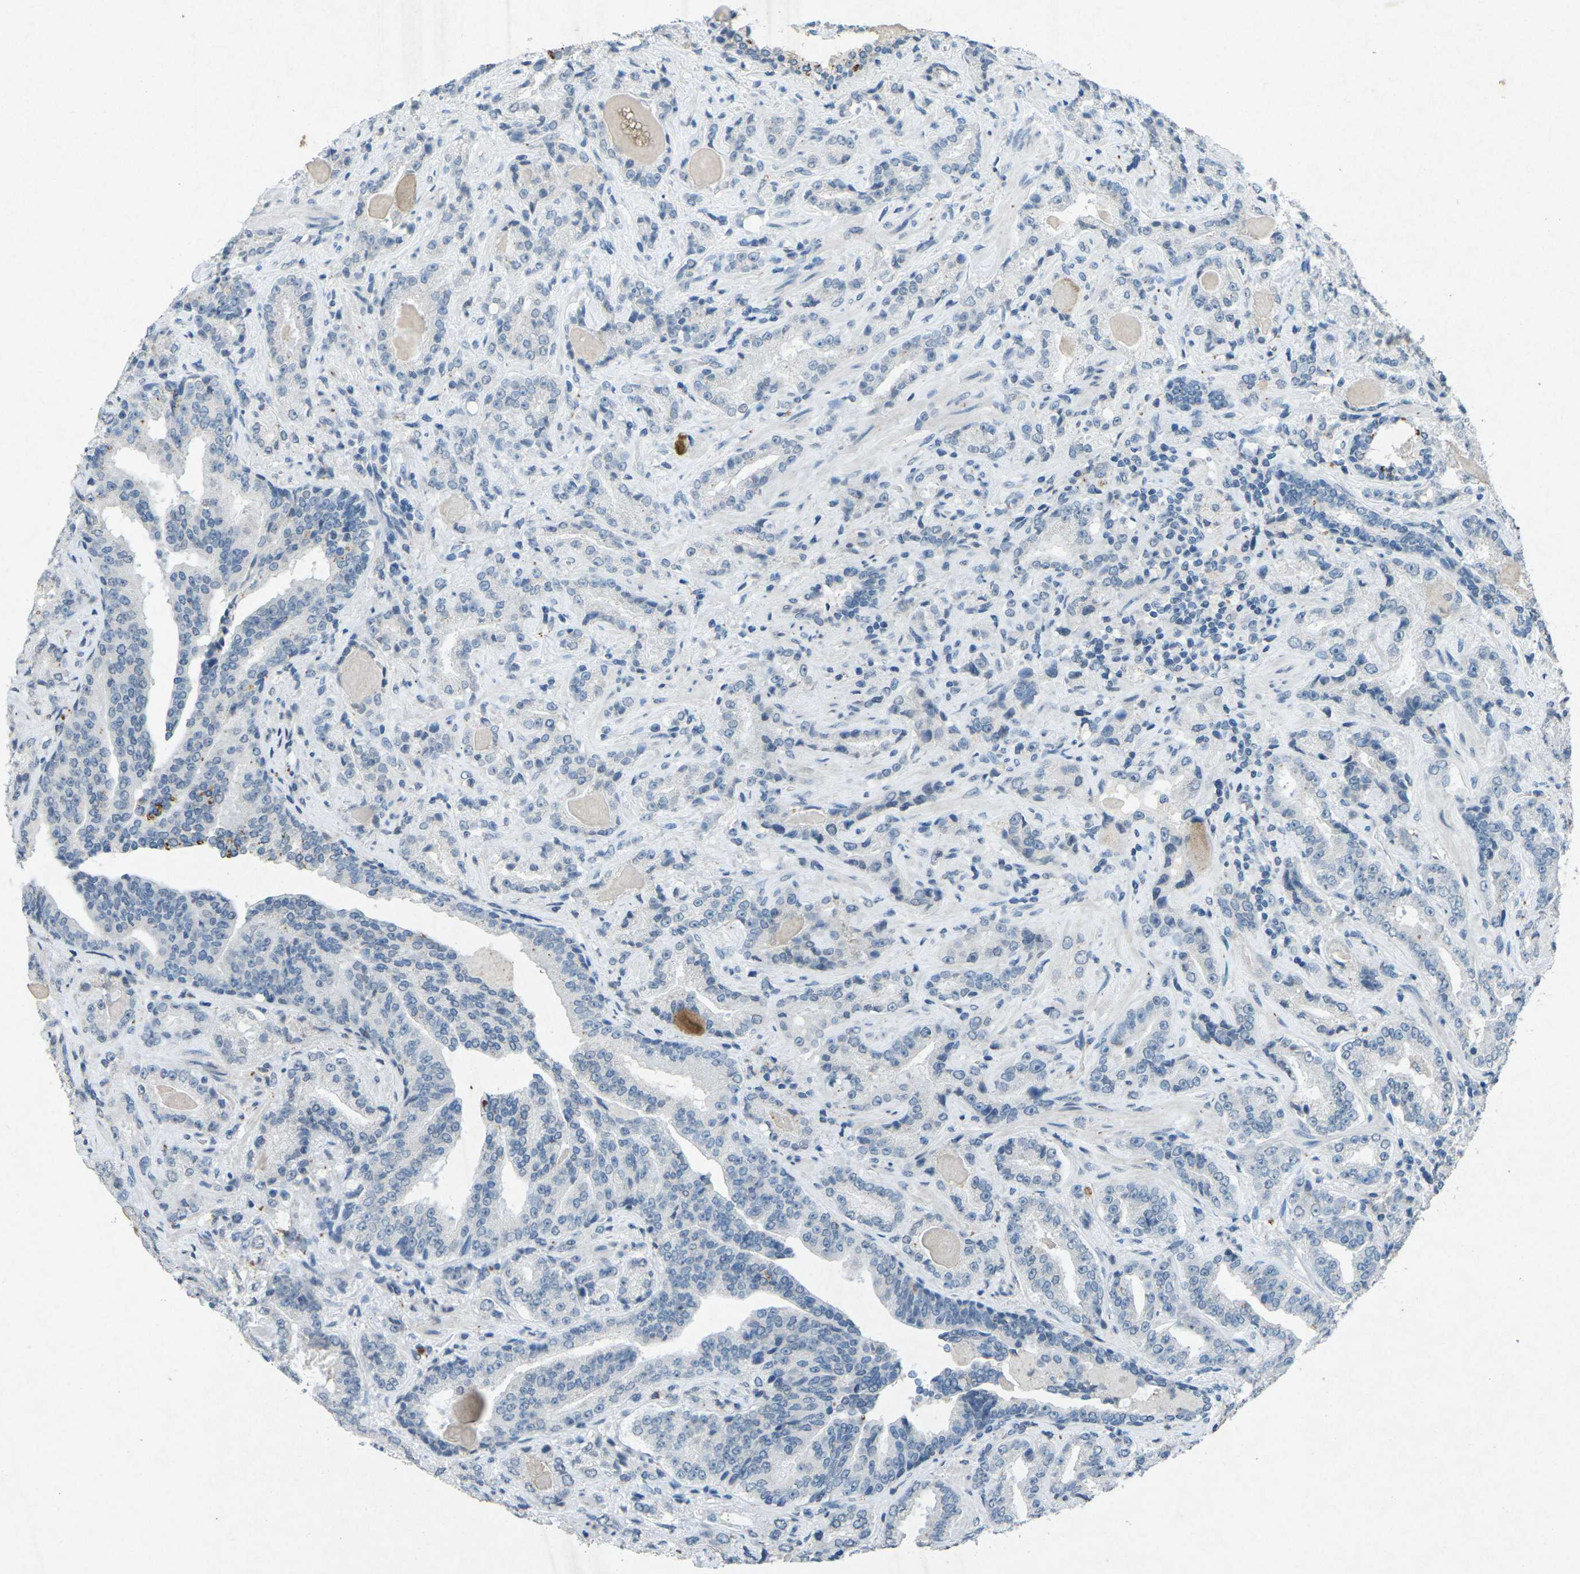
{"staining": {"intensity": "negative", "quantity": "none", "location": "none"}, "tissue": "prostate cancer", "cell_type": "Tumor cells", "image_type": "cancer", "snomed": [{"axis": "morphology", "description": "Adenocarcinoma, Low grade"}, {"axis": "topography", "description": "Prostate"}], "caption": "This histopathology image is of prostate adenocarcinoma (low-grade) stained with immunohistochemistry to label a protein in brown with the nuclei are counter-stained blue. There is no expression in tumor cells.", "gene": "A1BG", "patient": {"sex": "male", "age": 60}}